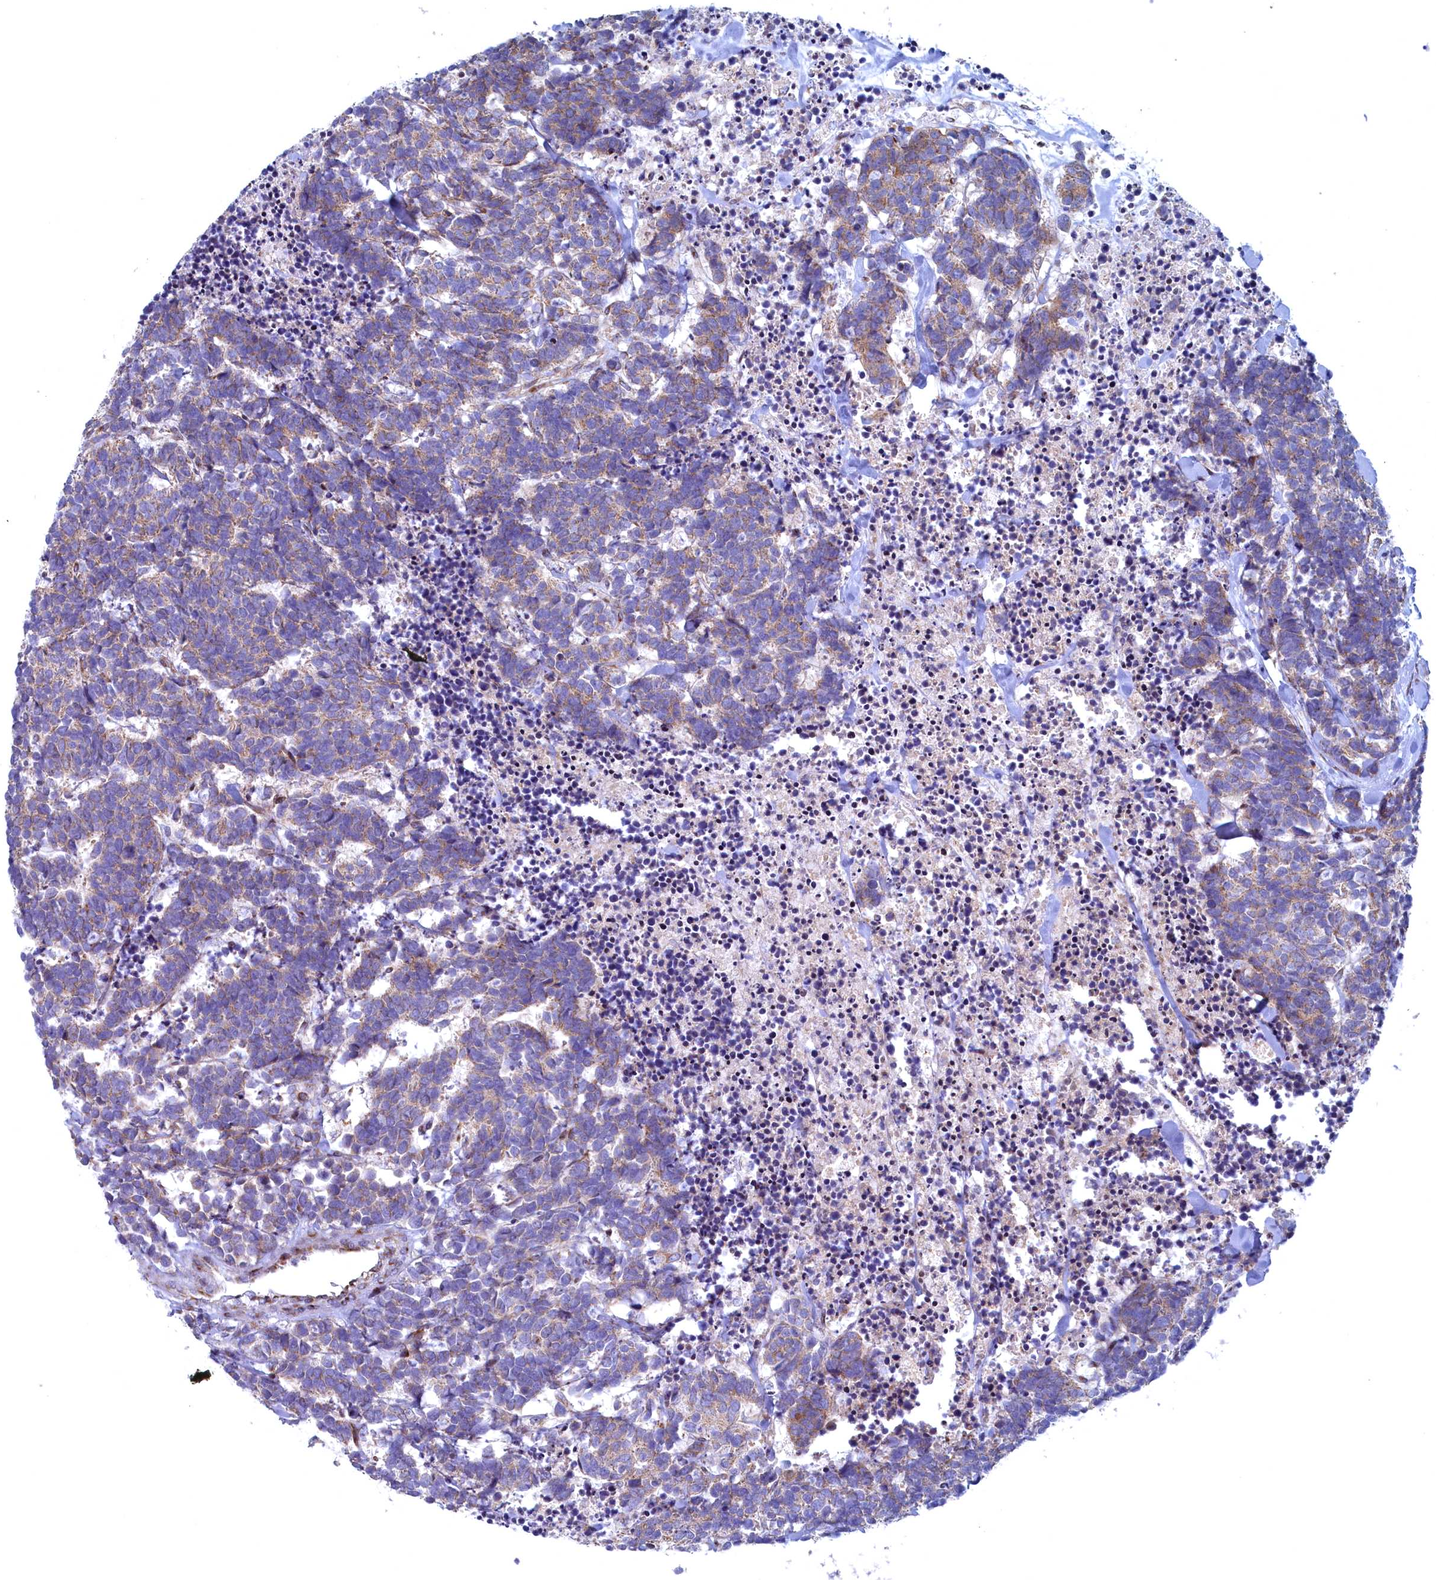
{"staining": {"intensity": "weak", "quantity": "<25%", "location": "cytoplasmic/membranous"}, "tissue": "carcinoid", "cell_type": "Tumor cells", "image_type": "cancer", "snomed": [{"axis": "morphology", "description": "Carcinoma, NOS"}, {"axis": "morphology", "description": "Carcinoid, malignant, NOS"}, {"axis": "topography", "description": "Urinary bladder"}], "caption": "IHC histopathology image of neoplastic tissue: human carcinoid stained with DAB (3,3'-diaminobenzidine) displays no significant protein staining in tumor cells. (DAB (3,3'-diaminobenzidine) immunohistochemistry visualized using brightfield microscopy, high magnification).", "gene": "MTFMT", "patient": {"sex": "male", "age": 57}}